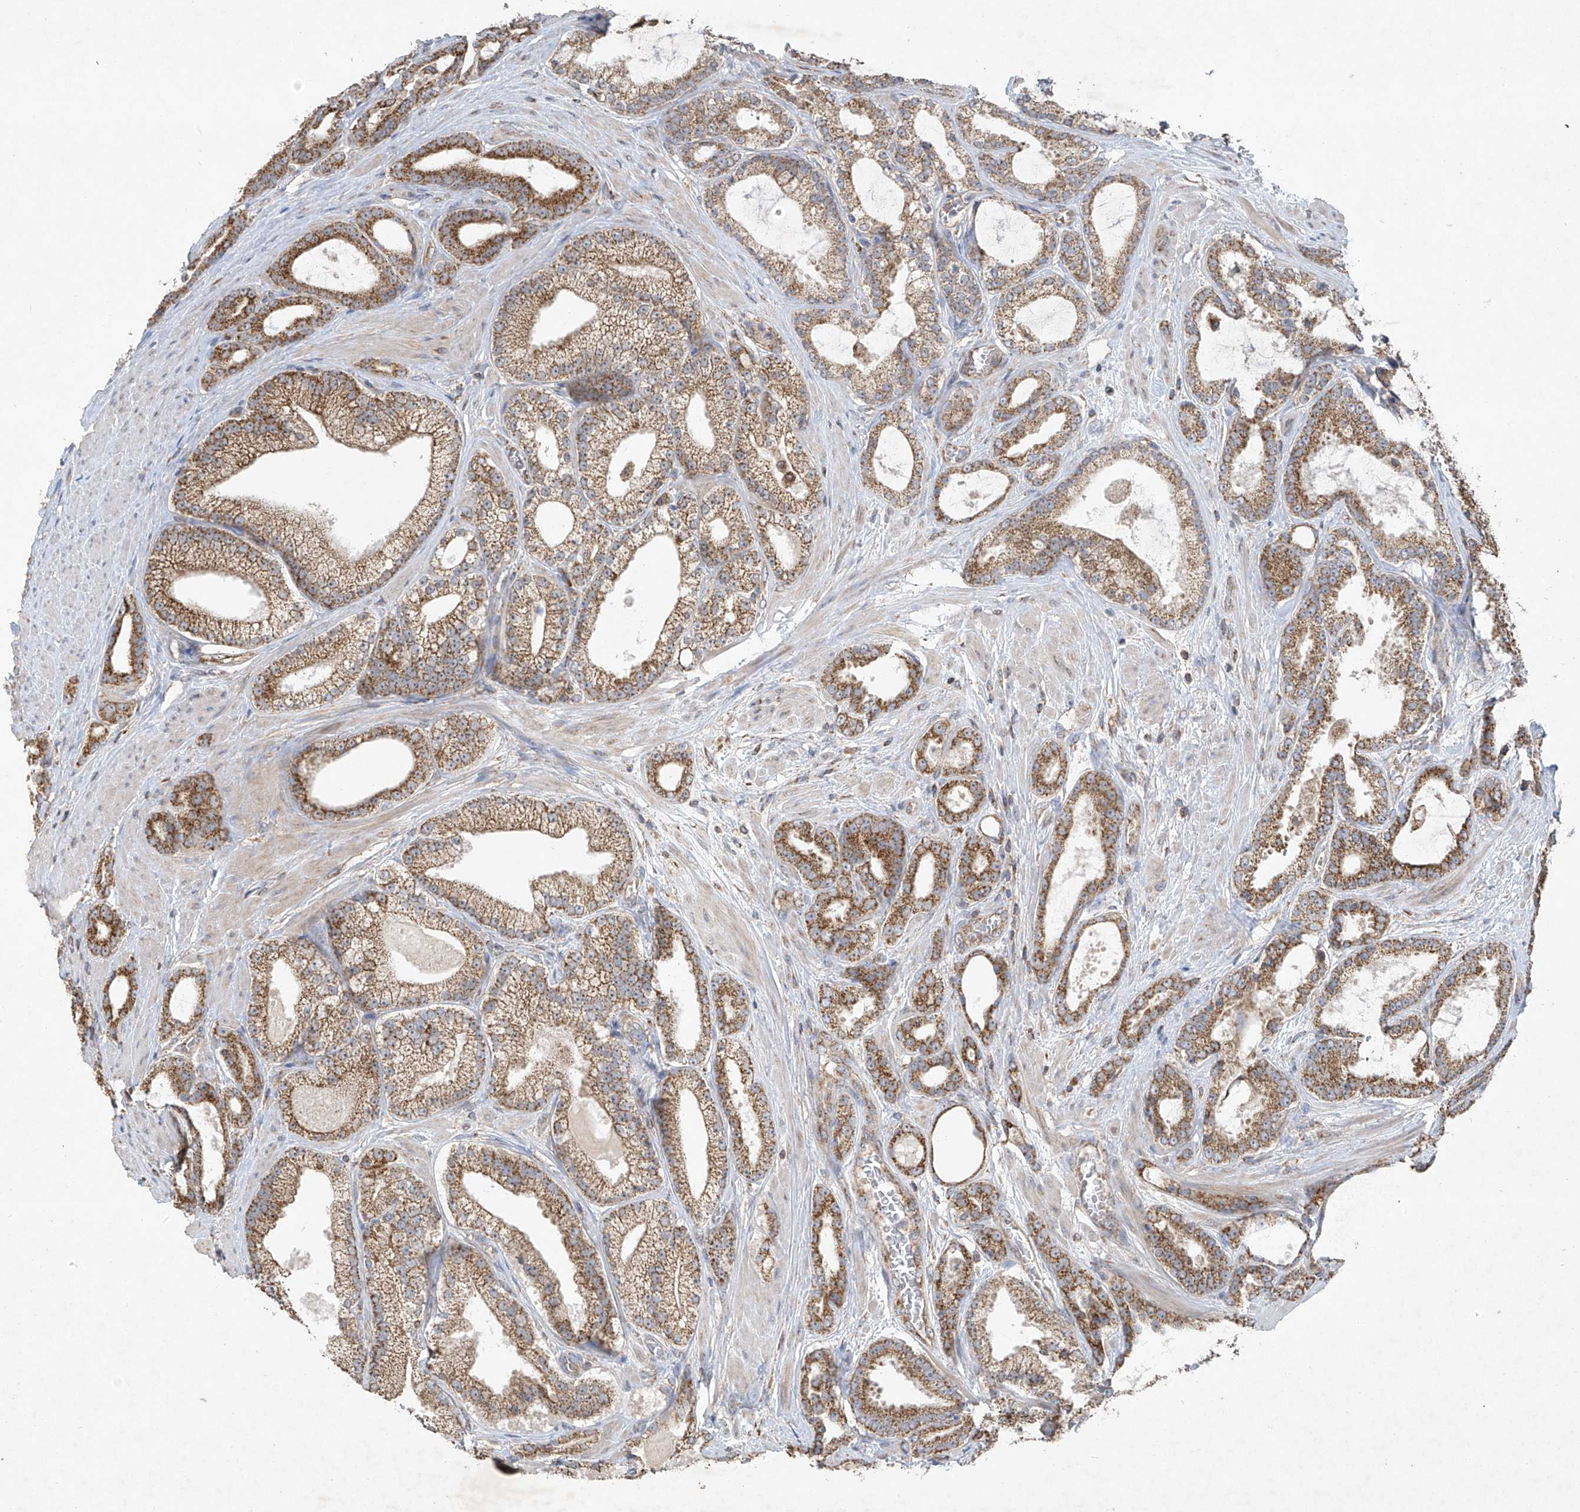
{"staining": {"intensity": "moderate", "quantity": ">75%", "location": "cytoplasmic/membranous"}, "tissue": "prostate cancer", "cell_type": "Tumor cells", "image_type": "cancer", "snomed": [{"axis": "morphology", "description": "Adenocarcinoma, High grade"}, {"axis": "topography", "description": "Prostate"}], "caption": "Immunohistochemistry (IHC) of human prostate cancer exhibits medium levels of moderate cytoplasmic/membranous expression in approximately >75% of tumor cells.", "gene": "UQCC1", "patient": {"sex": "male", "age": 60}}